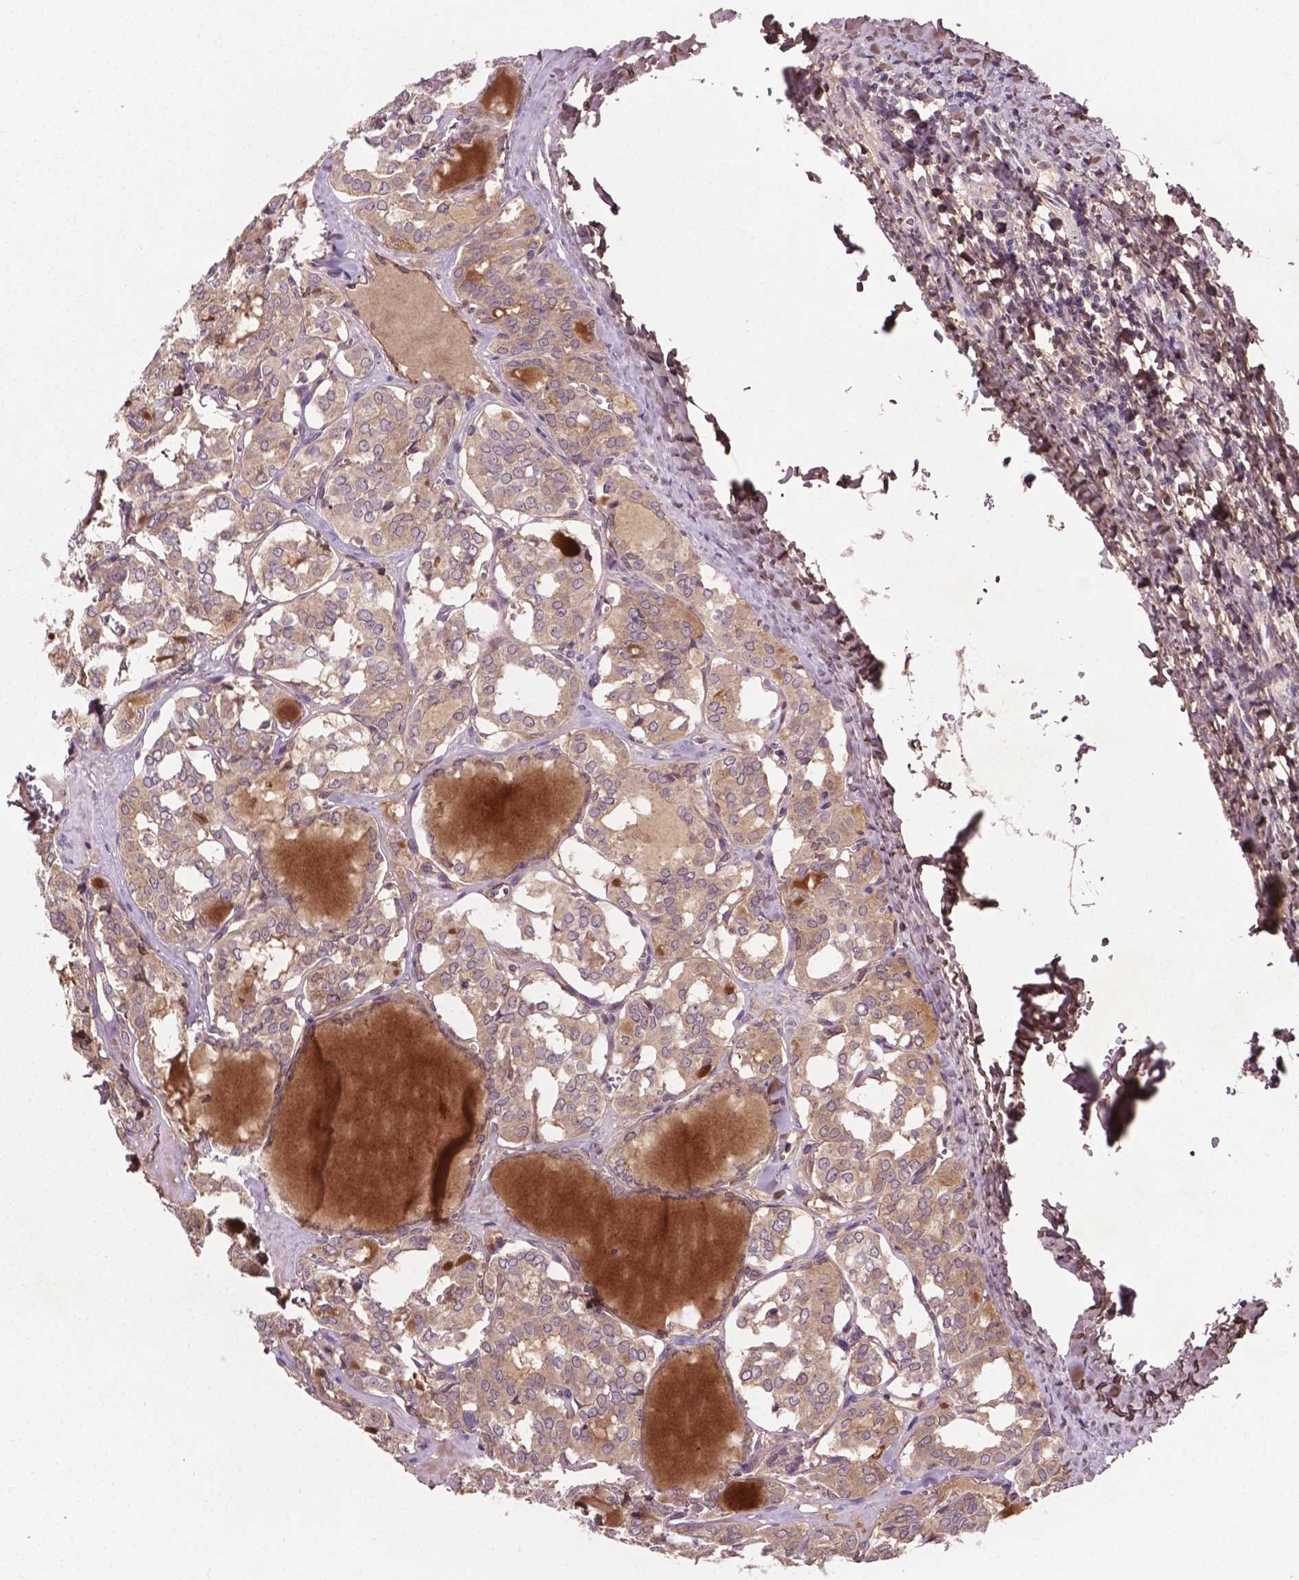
{"staining": {"intensity": "weak", "quantity": ">75%", "location": "cytoplasmic/membranous"}, "tissue": "thyroid cancer", "cell_type": "Tumor cells", "image_type": "cancer", "snomed": [{"axis": "morphology", "description": "Papillary adenocarcinoma, NOS"}, {"axis": "topography", "description": "Thyroid gland"}], "caption": "Papillary adenocarcinoma (thyroid) stained with a protein marker displays weak staining in tumor cells.", "gene": "GJA9", "patient": {"sex": "female", "age": 41}}